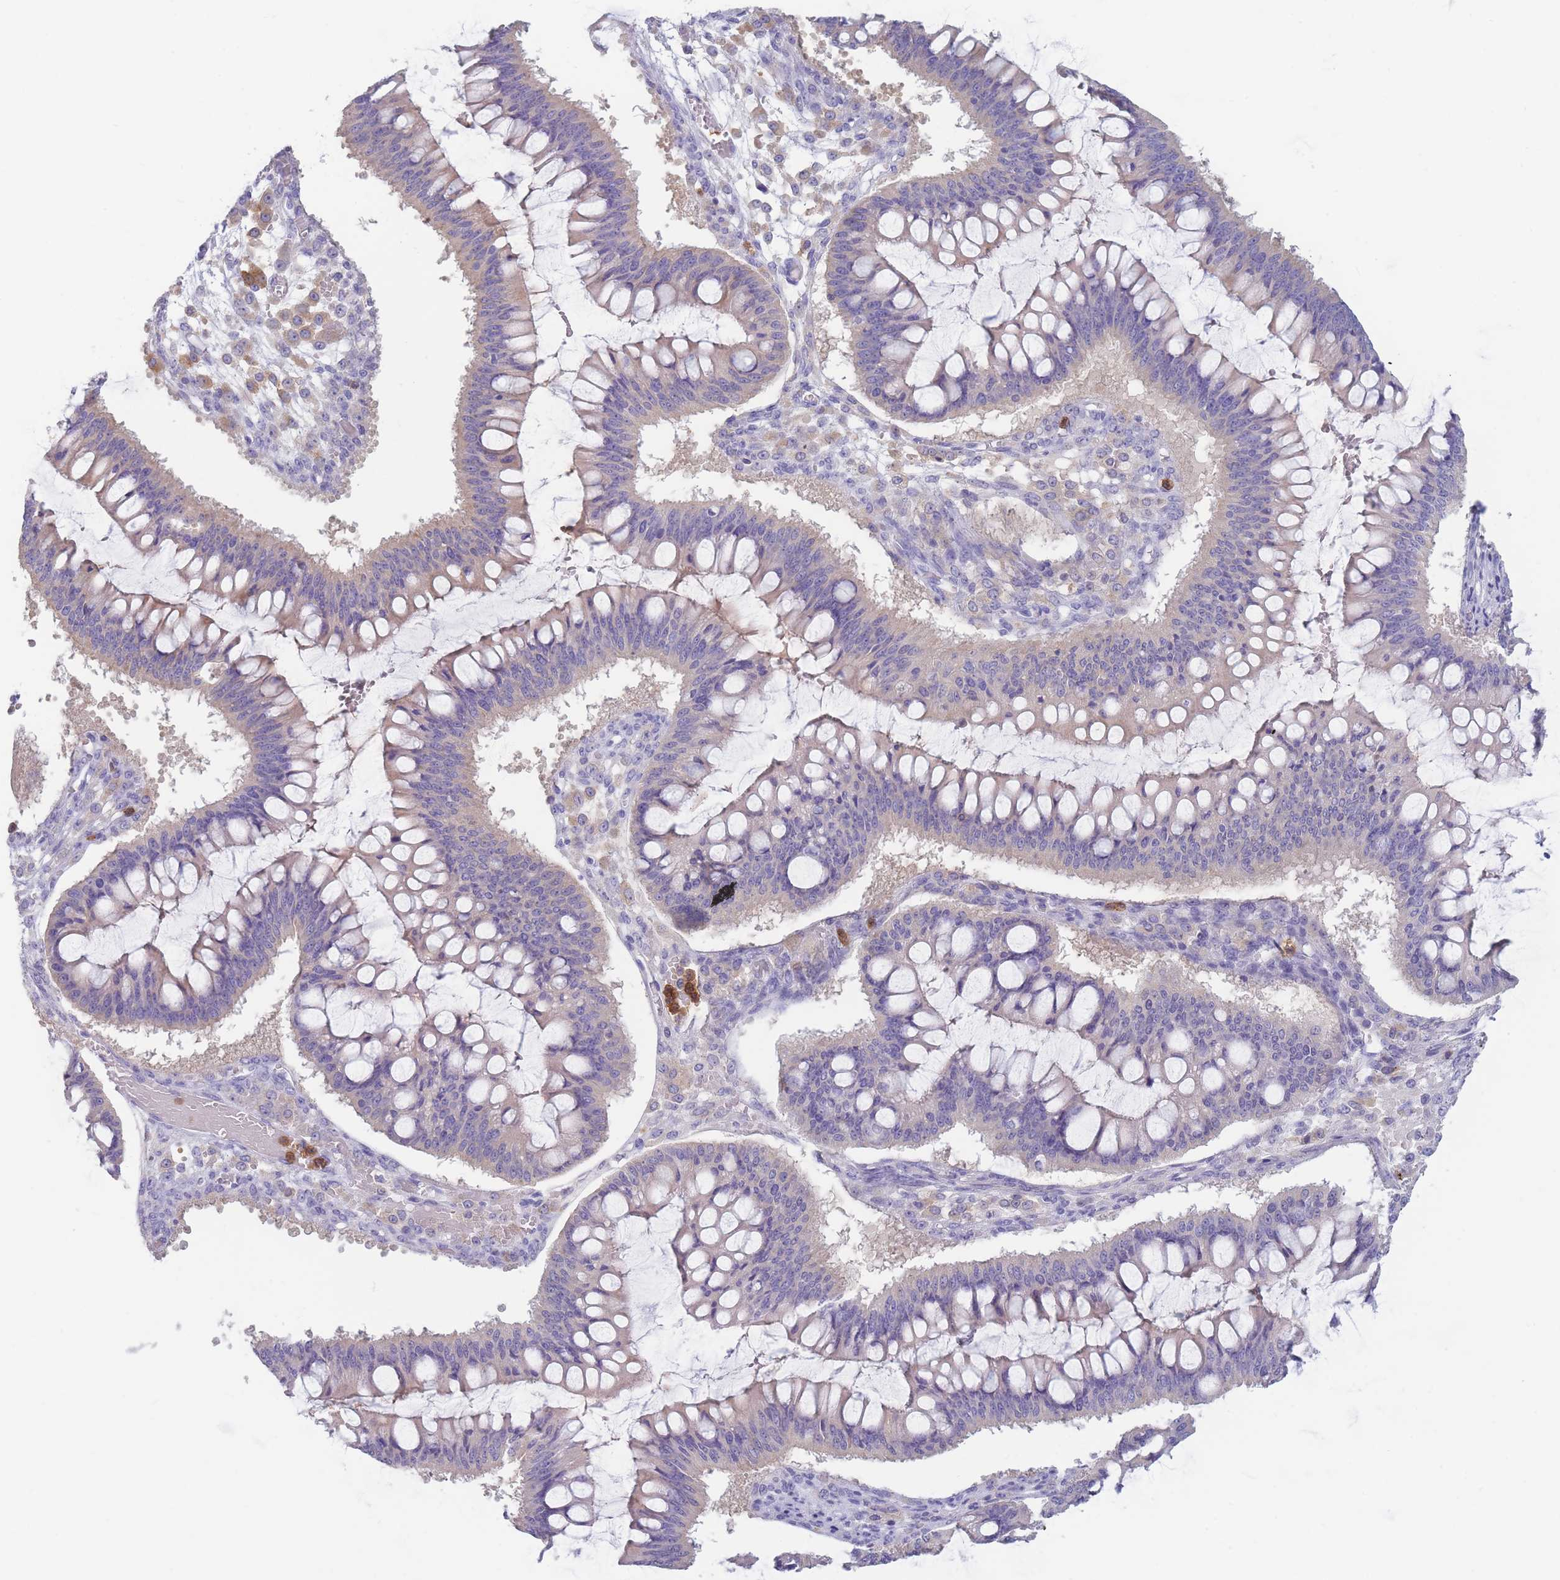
{"staining": {"intensity": "weak", "quantity": "<25%", "location": "cytoplasmic/membranous"}, "tissue": "ovarian cancer", "cell_type": "Tumor cells", "image_type": "cancer", "snomed": [{"axis": "morphology", "description": "Cystadenocarcinoma, mucinous, NOS"}, {"axis": "topography", "description": "Ovary"}], "caption": "Tumor cells show no significant protein positivity in ovarian mucinous cystadenocarcinoma.", "gene": "ST3GAL4", "patient": {"sex": "female", "age": 73}}